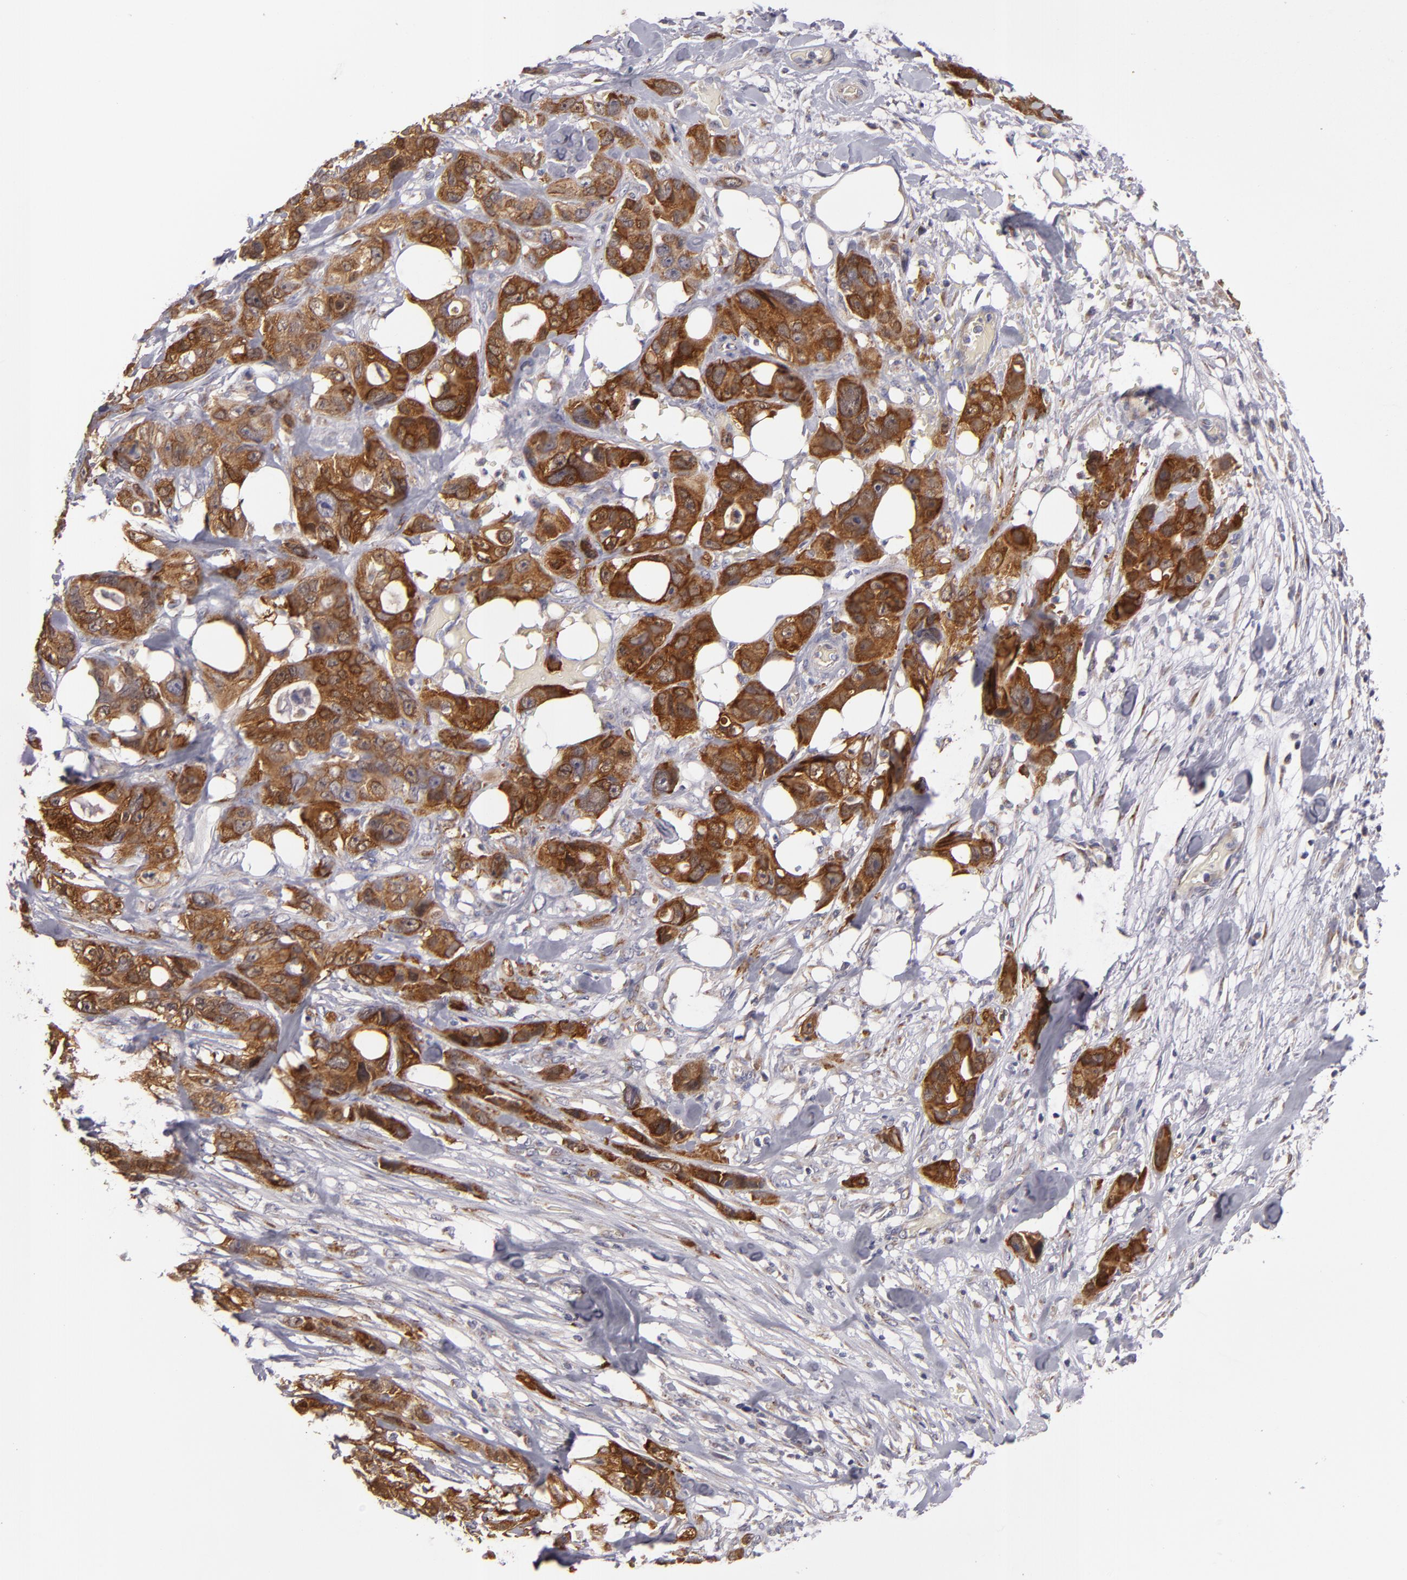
{"staining": {"intensity": "strong", "quantity": ">75%", "location": "cytoplasmic/membranous"}, "tissue": "stomach cancer", "cell_type": "Tumor cells", "image_type": "cancer", "snomed": [{"axis": "morphology", "description": "Adenocarcinoma, NOS"}, {"axis": "topography", "description": "Stomach, upper"}], "caption": "This image displays immunohistochemistry (IHC) staining of stomach cancer, with high strong cytoplasmic/membranous expression in about >75% of tumor cells.", "gene": "SH2D4A", "patient": {"sex": "male", "age": 47}}